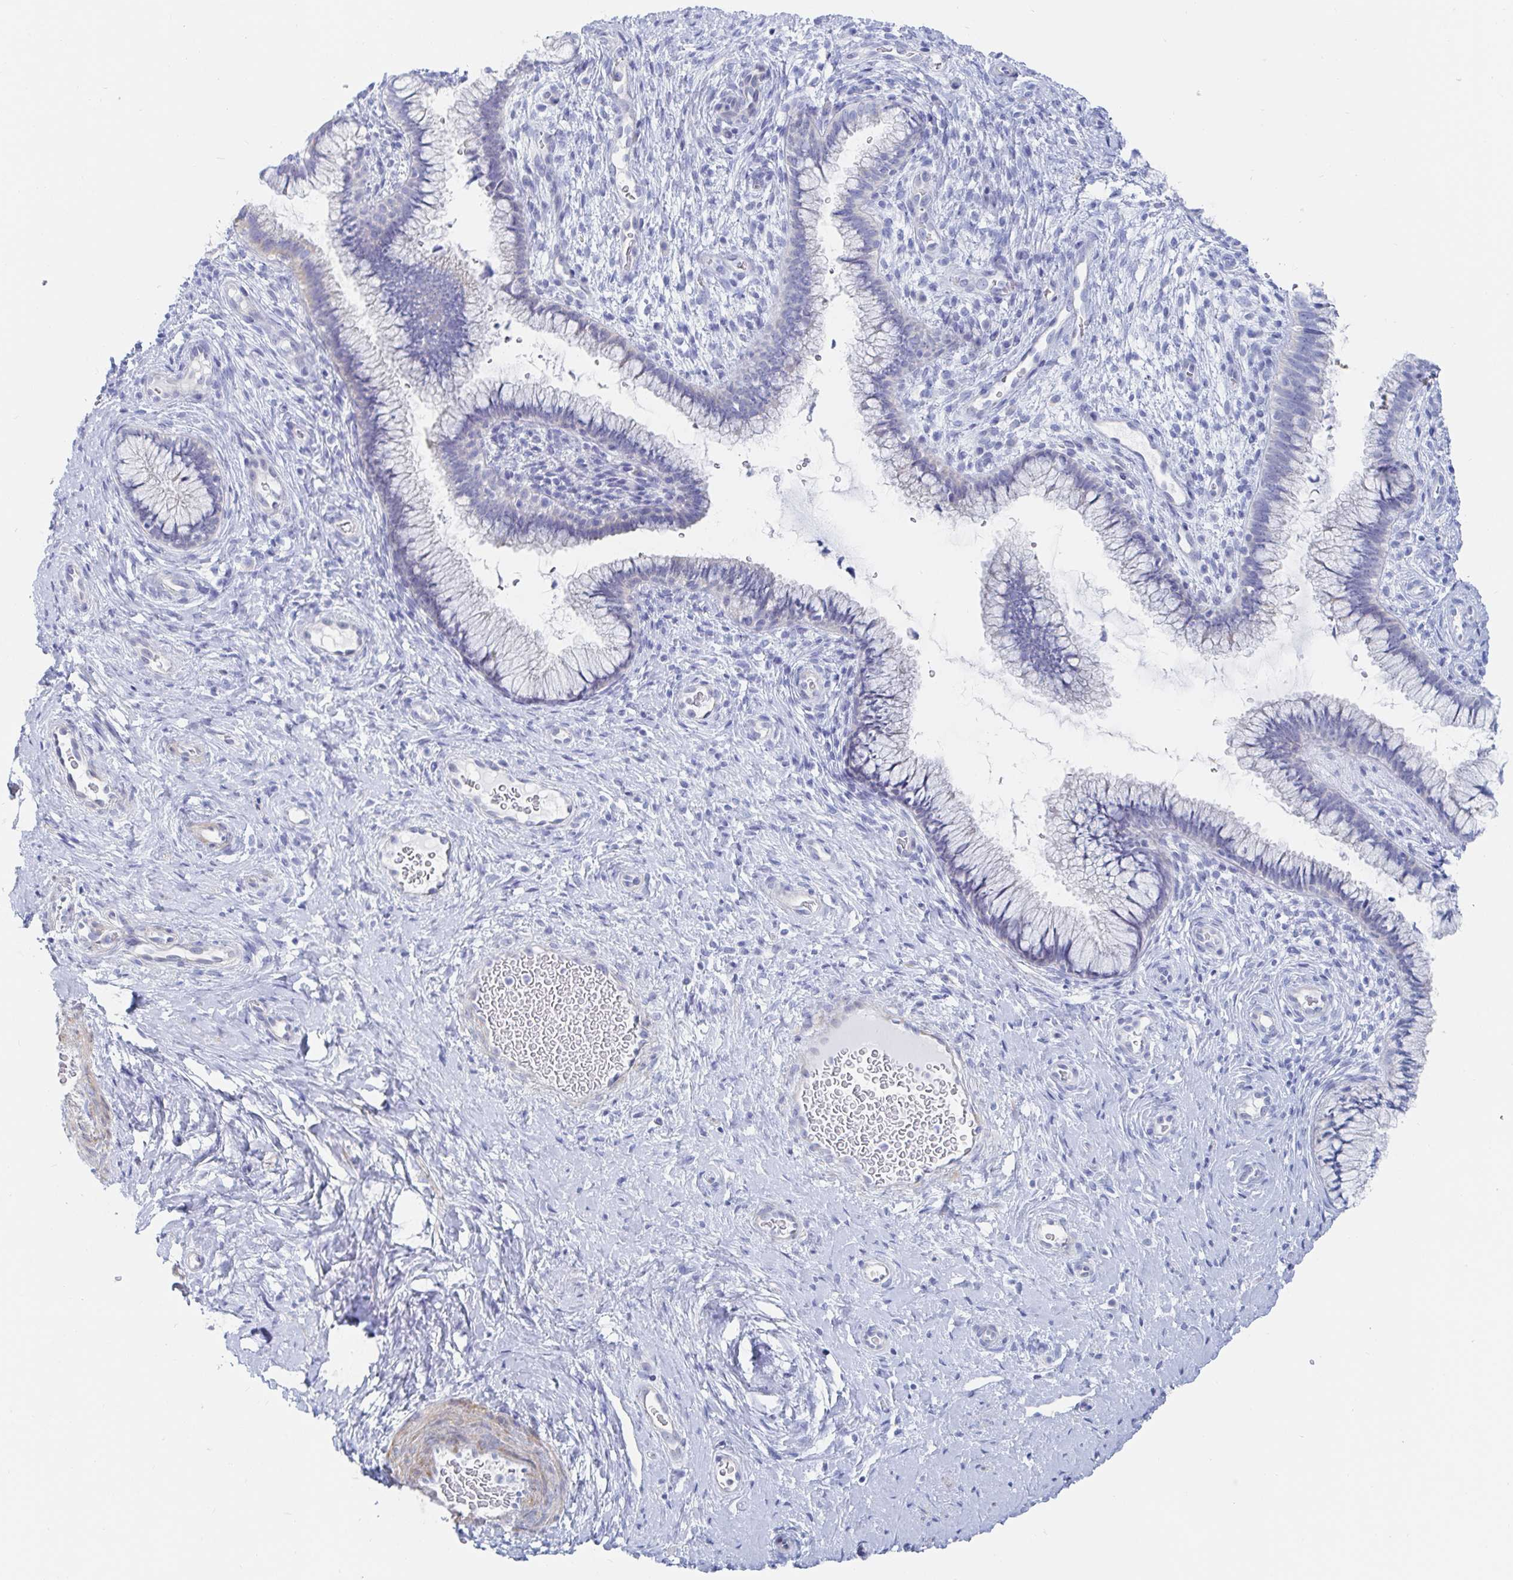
{"staining": {"intensity": "negative", "quantity": "none", "location": "none"}, "tissue": "cervix", "cell_type": "Glandular cells", "image_type": "normal", "snomed": [{"axis": "morphology", "description": "Normal tissue, NOS"}, {"axis": "topography", "description": "Cervix"}], "caption": "Immunohistochemistry histopathology image of benign cervix stained for a protein (brown), which exhibits no staining in glandular cells. (DAB IHC, high magnification).", "gene": "PACSIN1", "patient": {"sex": "female", "age": 34}}